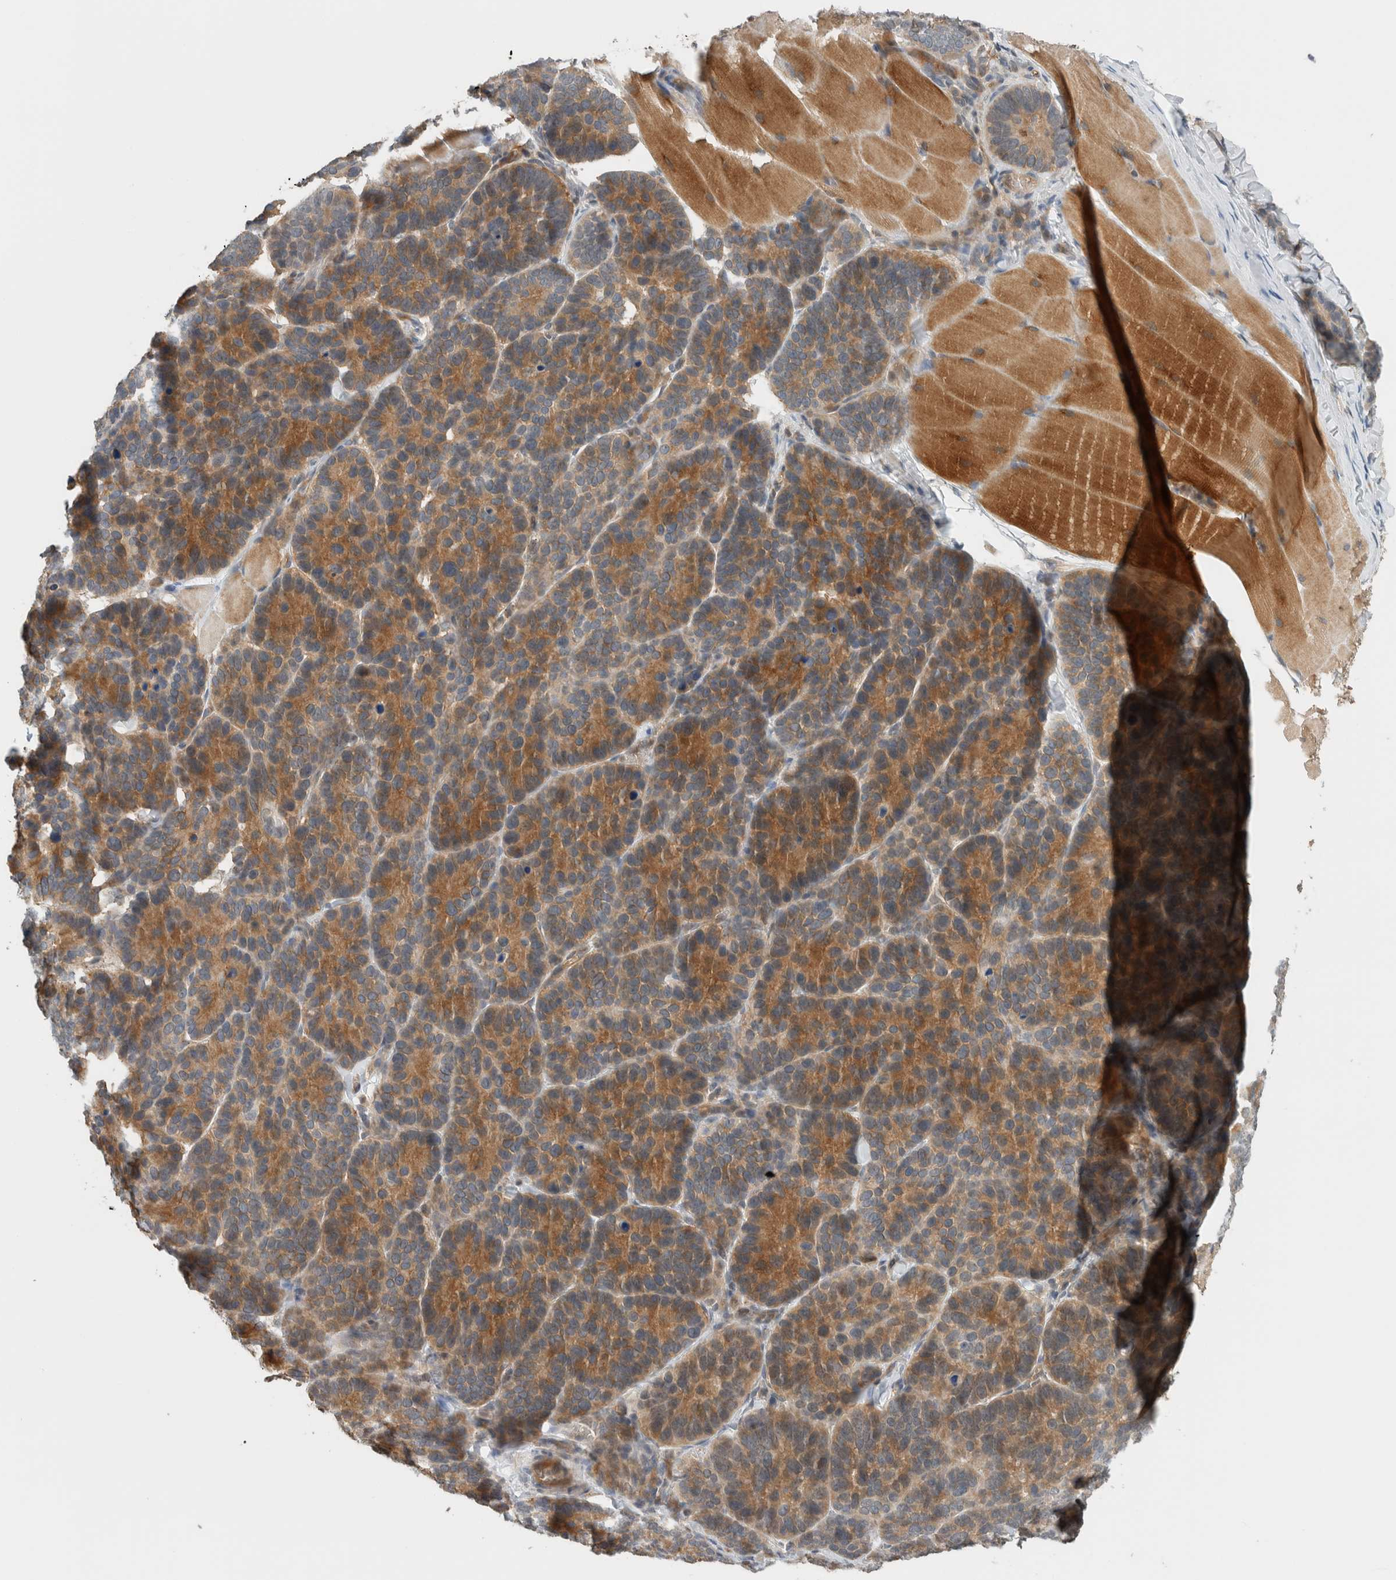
{"staining": {"intensity": "moderate", "quantity": ">75%", "location": "cytoplasmic/membranous"}, "tissue": "skin cancer", "cell_type": "Tumor cells", "image_type": "cancer", "snomed": [{"axis": "morphology", "description": "Basal cell carcinoma"}, {"axis": "topography", "description": "Skin"}], "caption": "Approximately >75% of tumor cells in skin cancer demonstrate moderate cytoplasmic/membranous protein staining as visualized by brown immunohistochemical staining.", "gene": "PFDN4", "patient": {"sex": "male", "age": 62}}